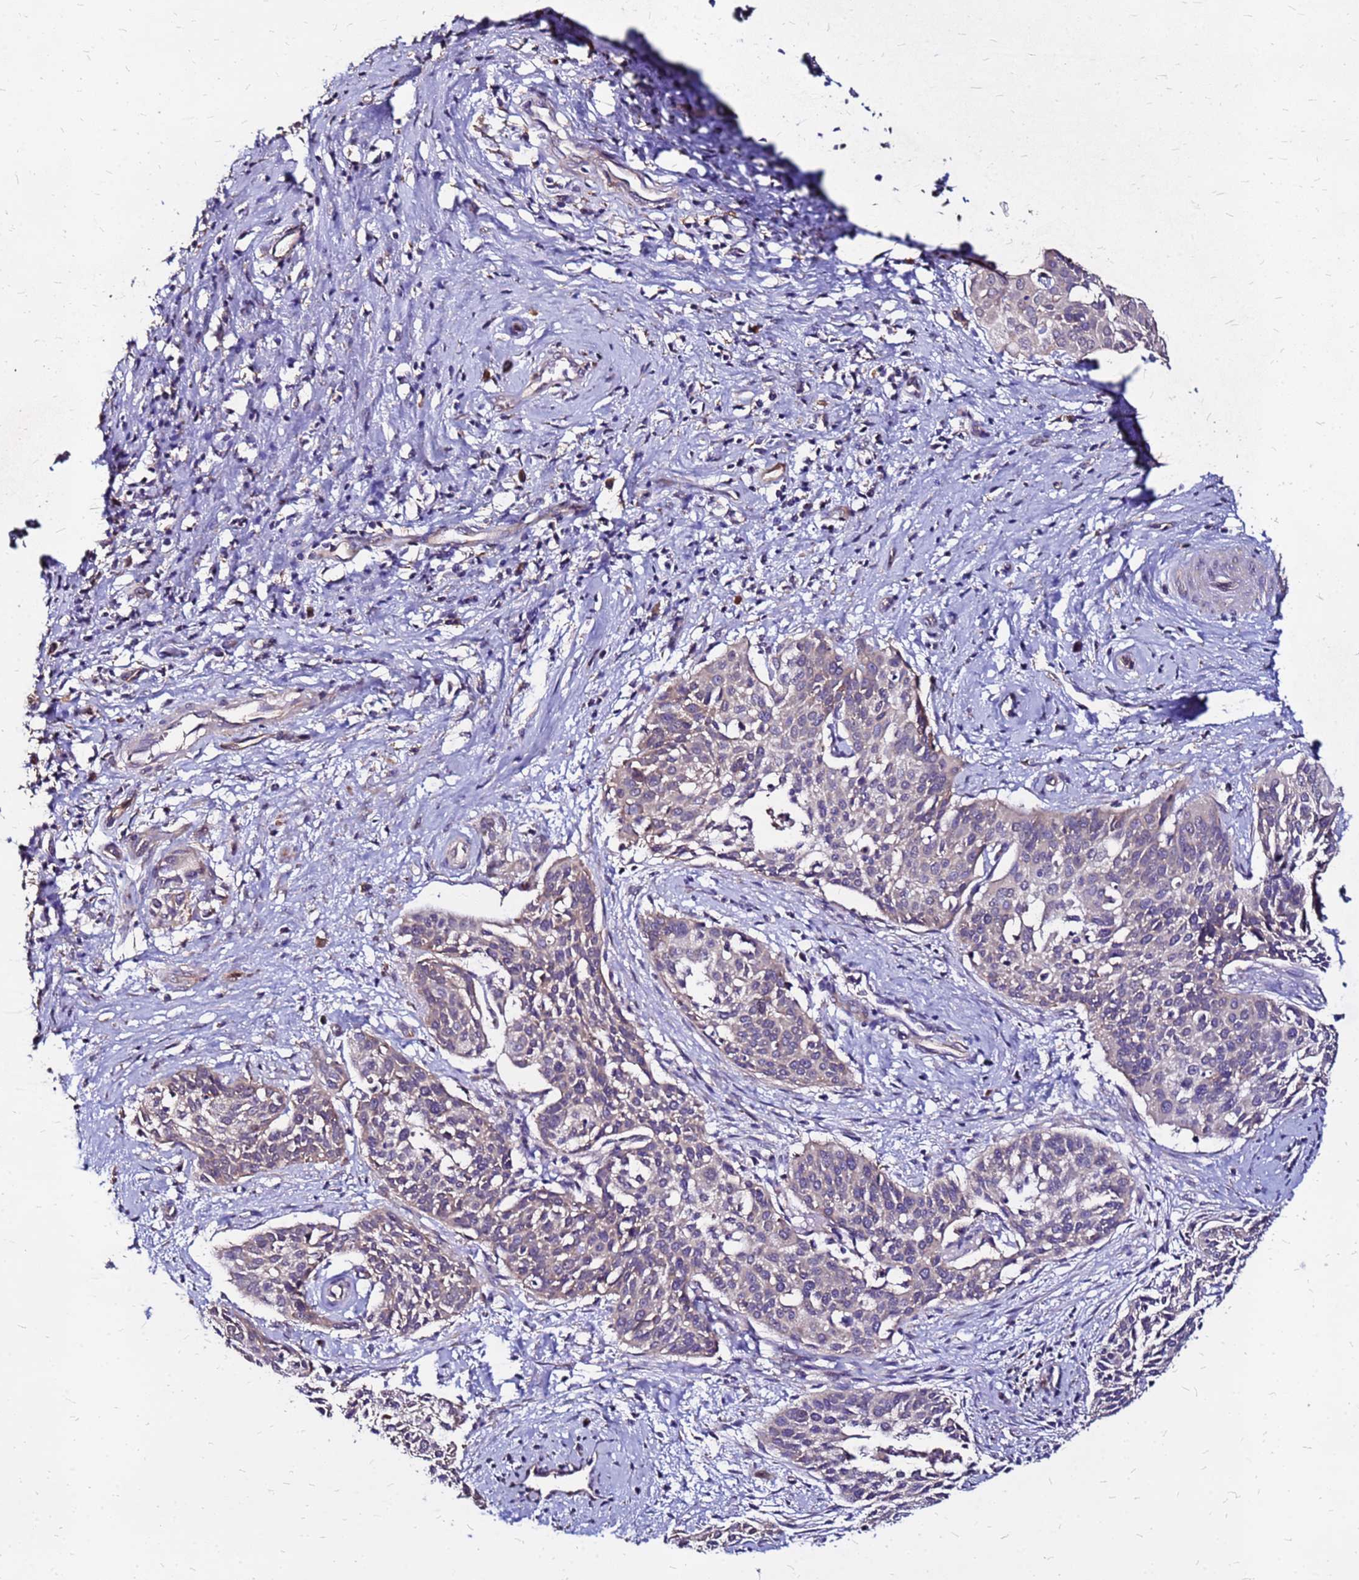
{"staining": {"intensity": "weak", "quantity": "25%-75%", "location": "cytoplasmic/membranous"}, "tissue": "cervical cancer", "cell_type": "Tumor cells", "image_type": "cancer", "snomed": [{"axis": "morphology", "description": "Squamous cell carcinoma, NOS"}, {"axis": "topography", "description": "Cervix"}], "caption": "Protein staining exhibits weak cytoplasmic/membranous staining in about 25%-75% of tumor cells in cervical cancer.", "gene": "ARHGEF5", "patient": {"sex": "female", "age": 44}}